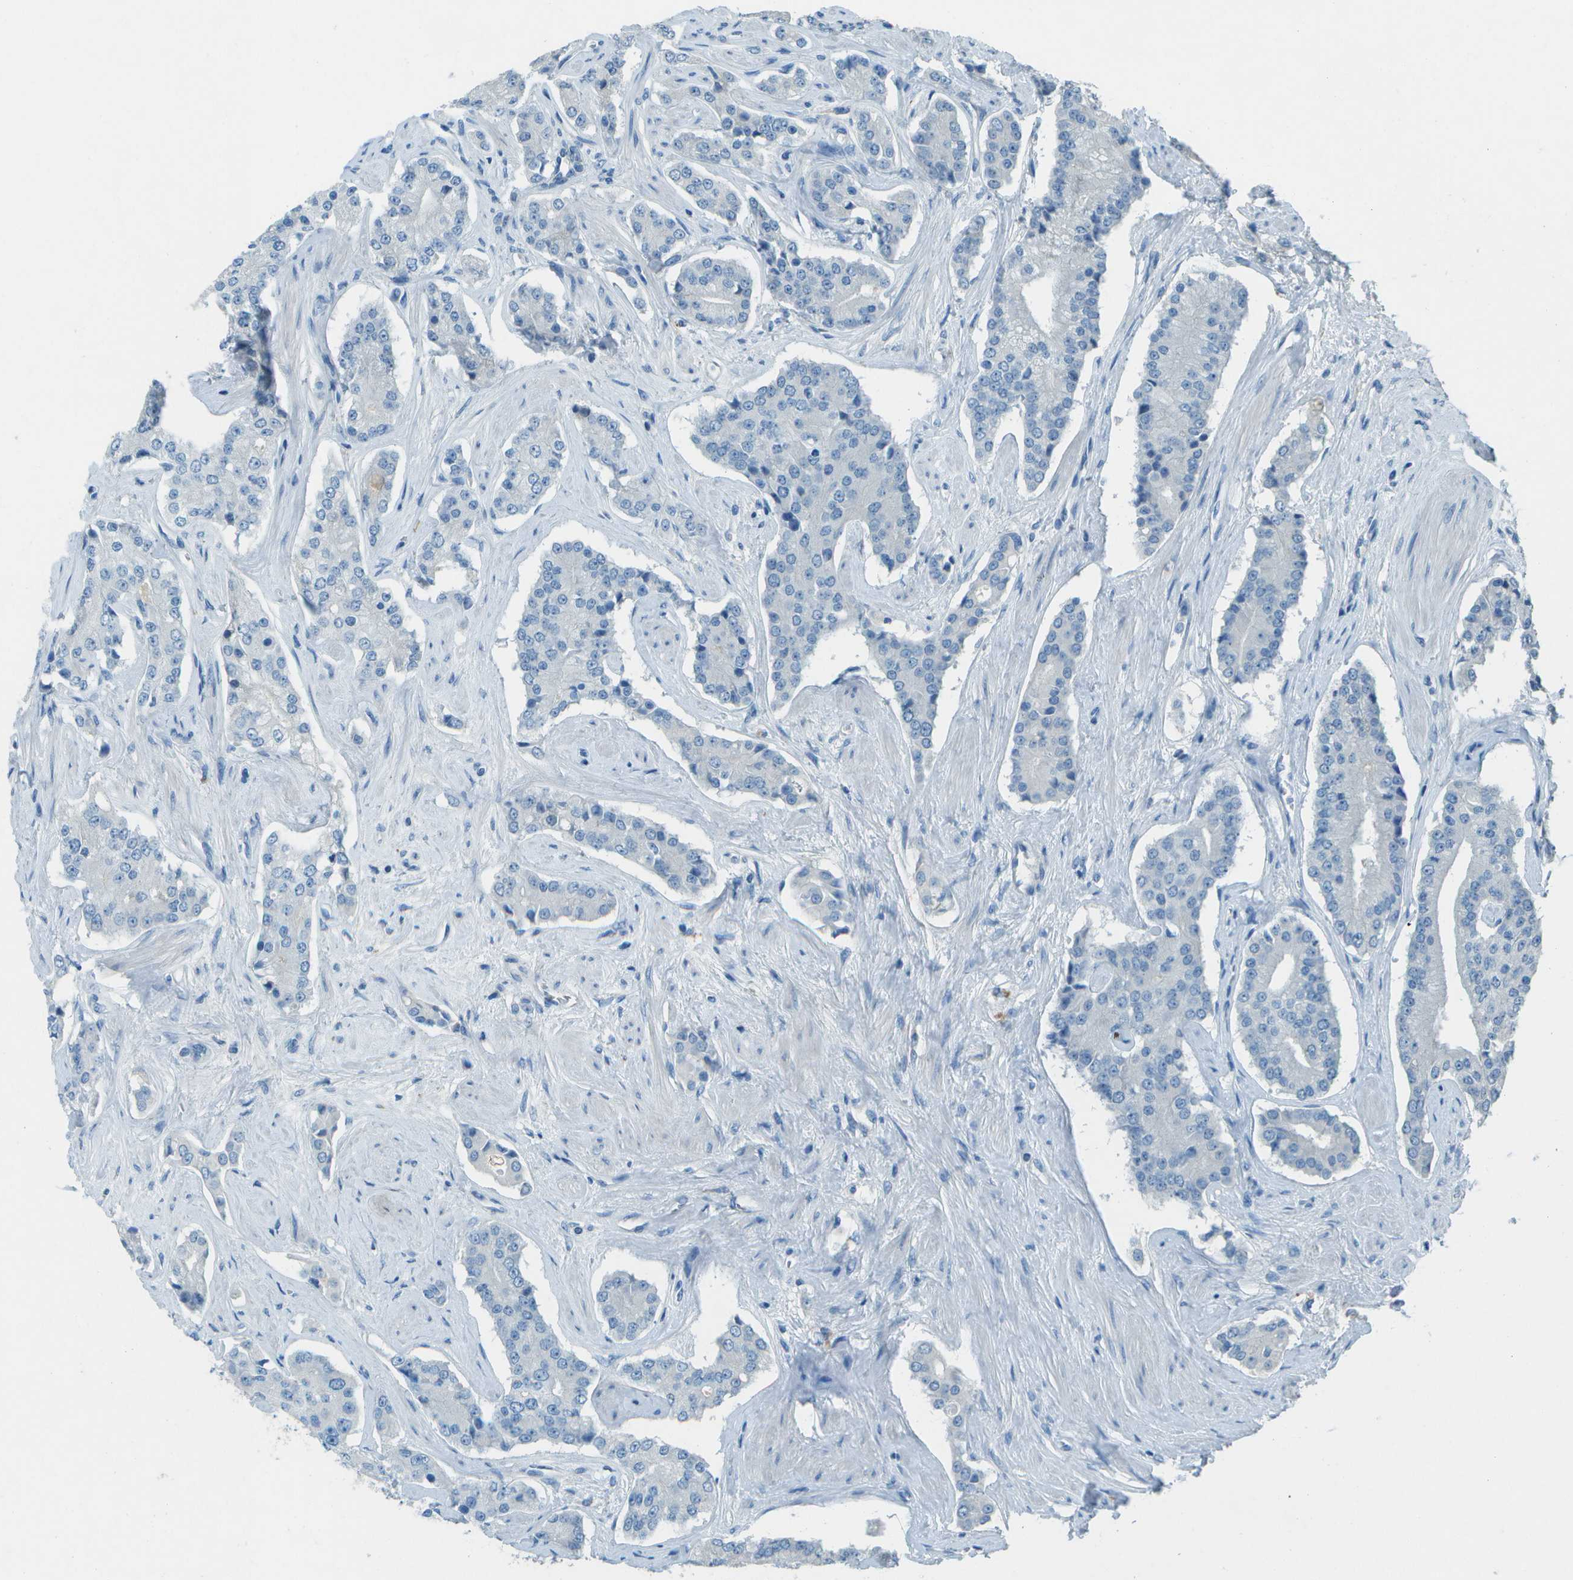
{"staining": {"intensity": "negative", "quantity": "none", "location": "none"}, "tissue": "prostate cancer", "cell_type": "Tumor cells", "image_type": "cancer", "snomed": [{"axis": "morphology", "description": "Adenocarcinoma, High grade"}, {"axis": "topography", "description": "Prostate"}], "caption": "A high-resolution histopathology image shows immunohistochemistry (IHC) staining of prostate cancer, which displays no significant positivity in tumor cells.", "gene": "LGI2", "patient": {"sex": "male", "age": 71}}